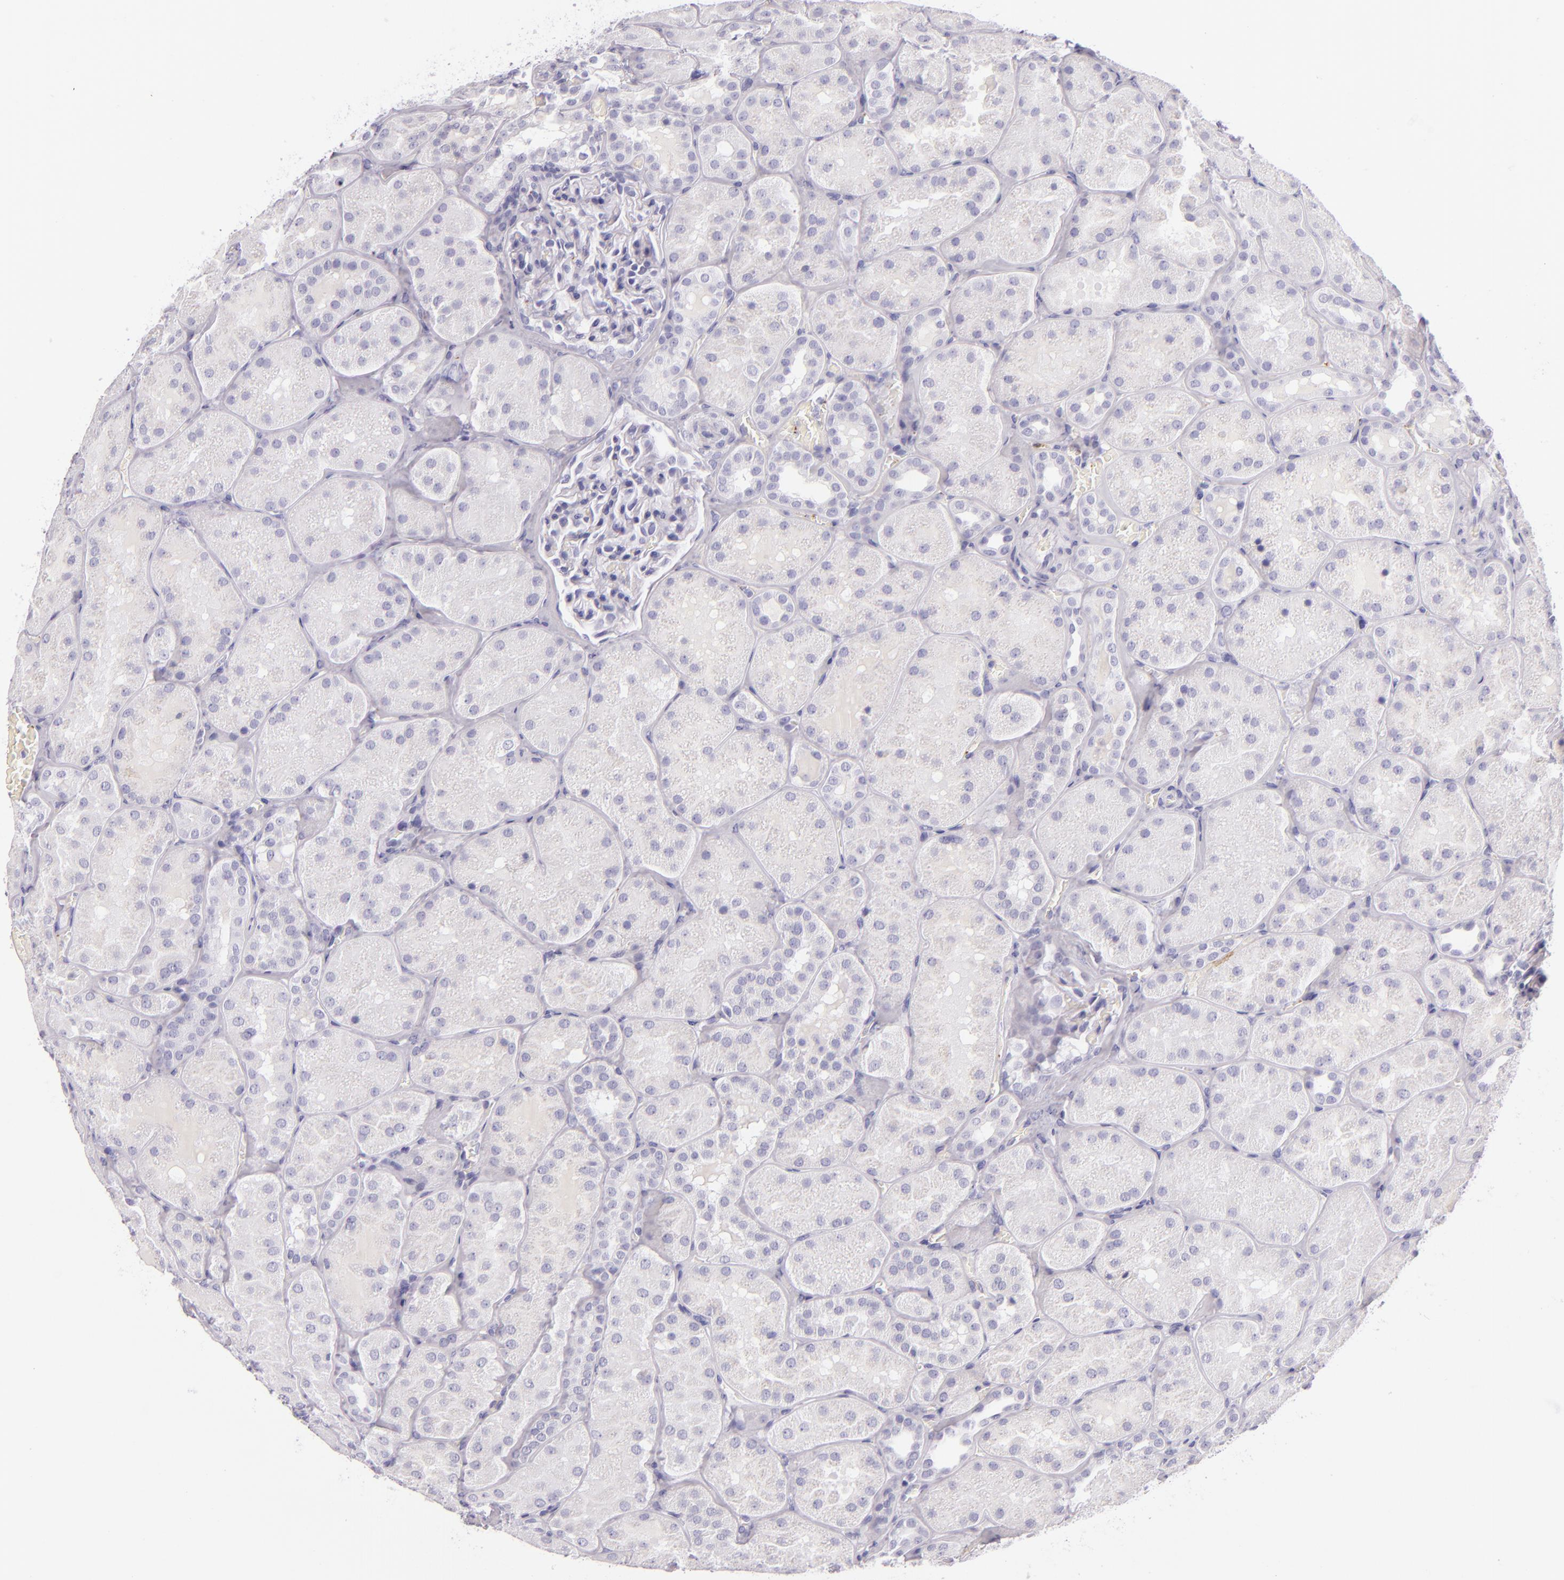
{"staining": {"intensity": "negative", "quantity": "none", "location": "none"}, "tissue": "kidney", "cell_type": "Cells in glomeruli", "image_type": "normal", "snomed": [{"axis": "morphology", "description": "Normal tissue, NOS"}, {"axis": "topography", "description": "Kidney"}], "caption": "Immunohistochemical staining of unremarkable human kidney reveals no significant staining in cells in glomeruli.", "gene": "SELP", "patient": {"sex": "male", "age": 28}}